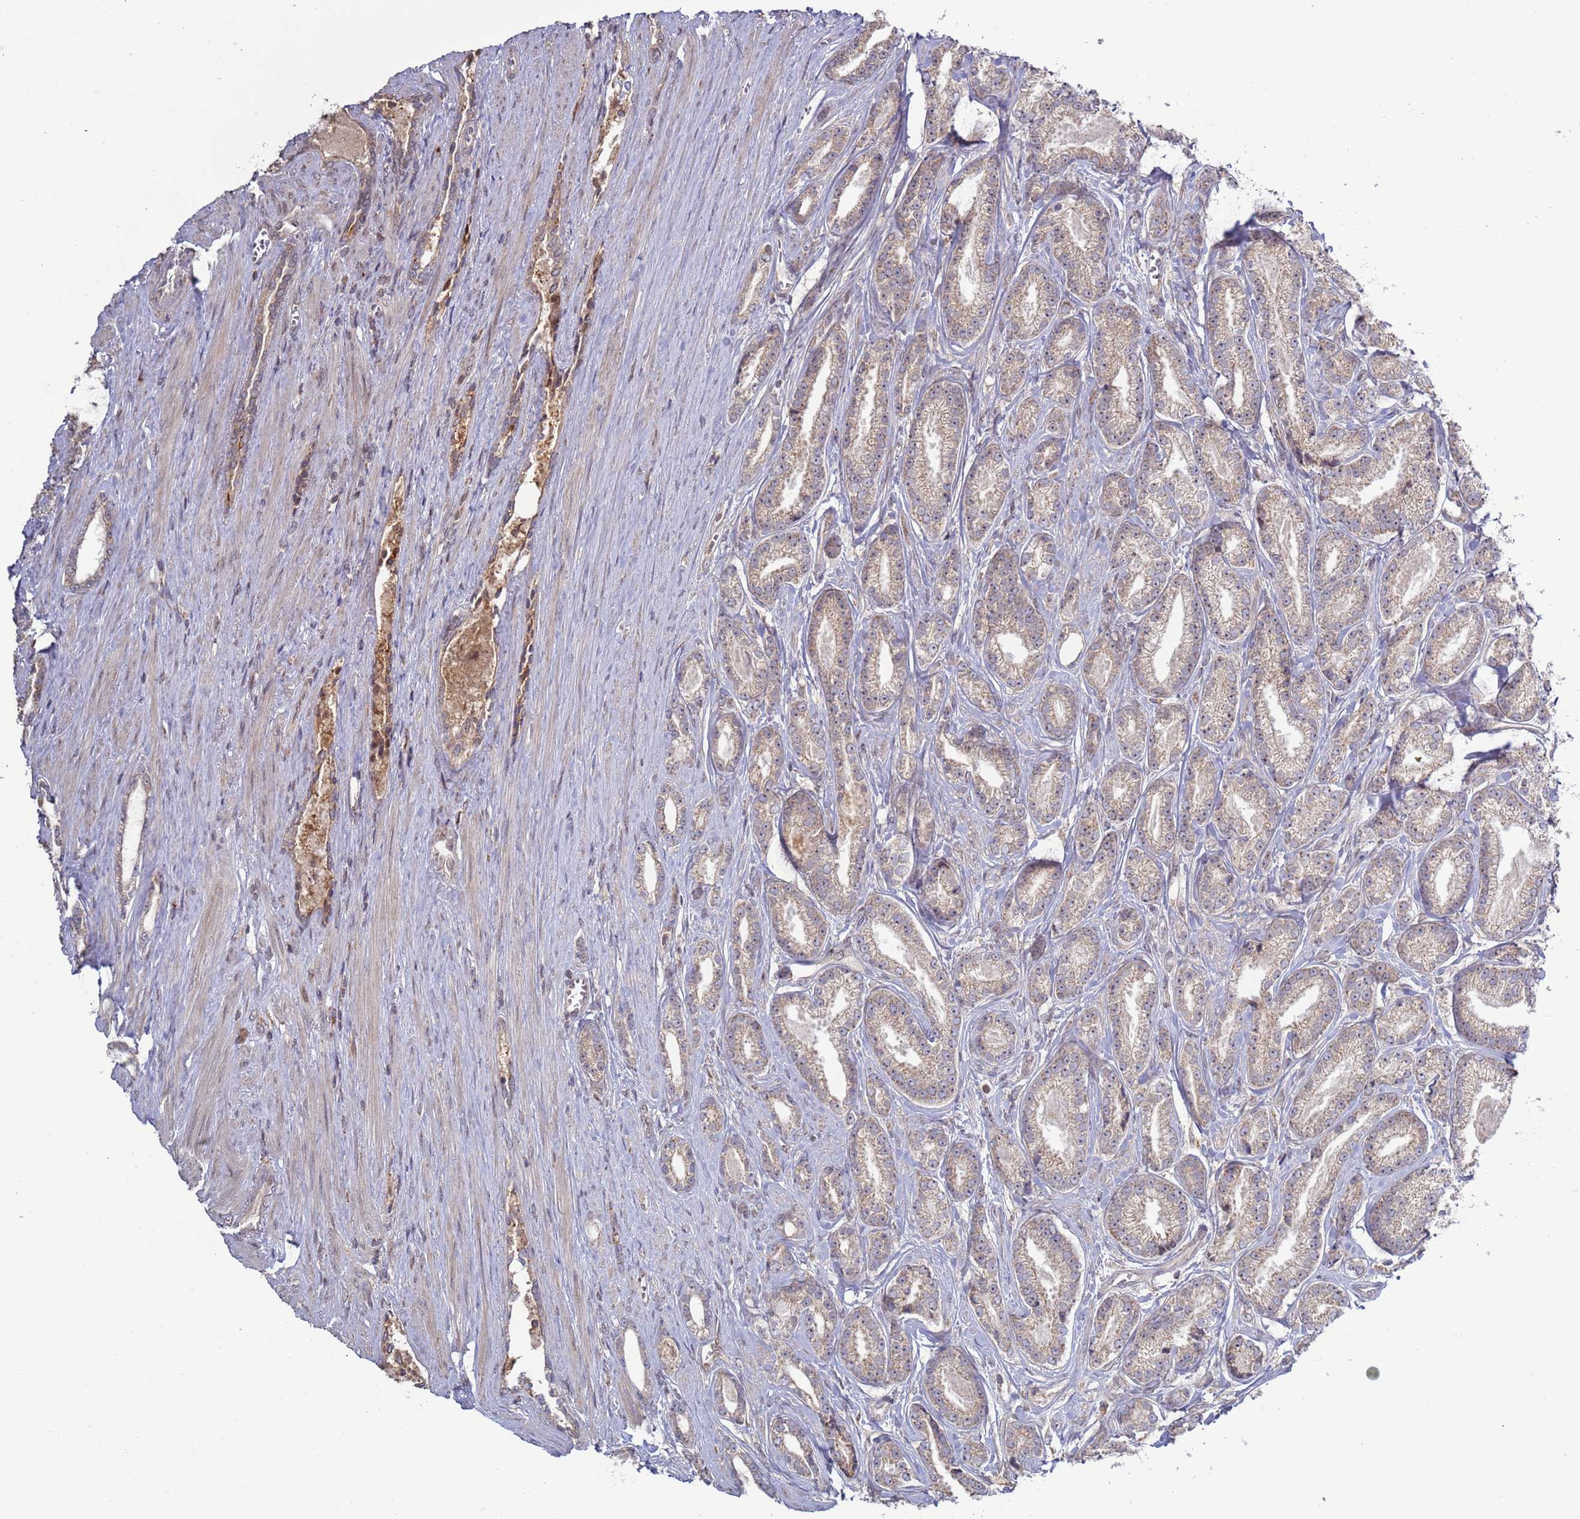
{"staining": {"intensity": "moderate", "quantity": "25%-75%", "location": "cytoplasmic/membranous"}, "tissue": "prostate cancer", "cell_type": "Tumor cells", "image_type": "cancer", "snomed": [{"axis": "morphology", "description": "Adenocarcinoma, NOS"}, {"axis": "topography", "description": "Prostate and seminal vesicle, NOS"}], "caption": "Human prostate cancer (adenocarcinoma) stained with a brown dye demonstrates moderate cytoplasmic/membranous positive staining in approximately 25%-75% of tumor cells.", "gene": "RCOR2", "patient": {"sex": "male", "age": 76}}